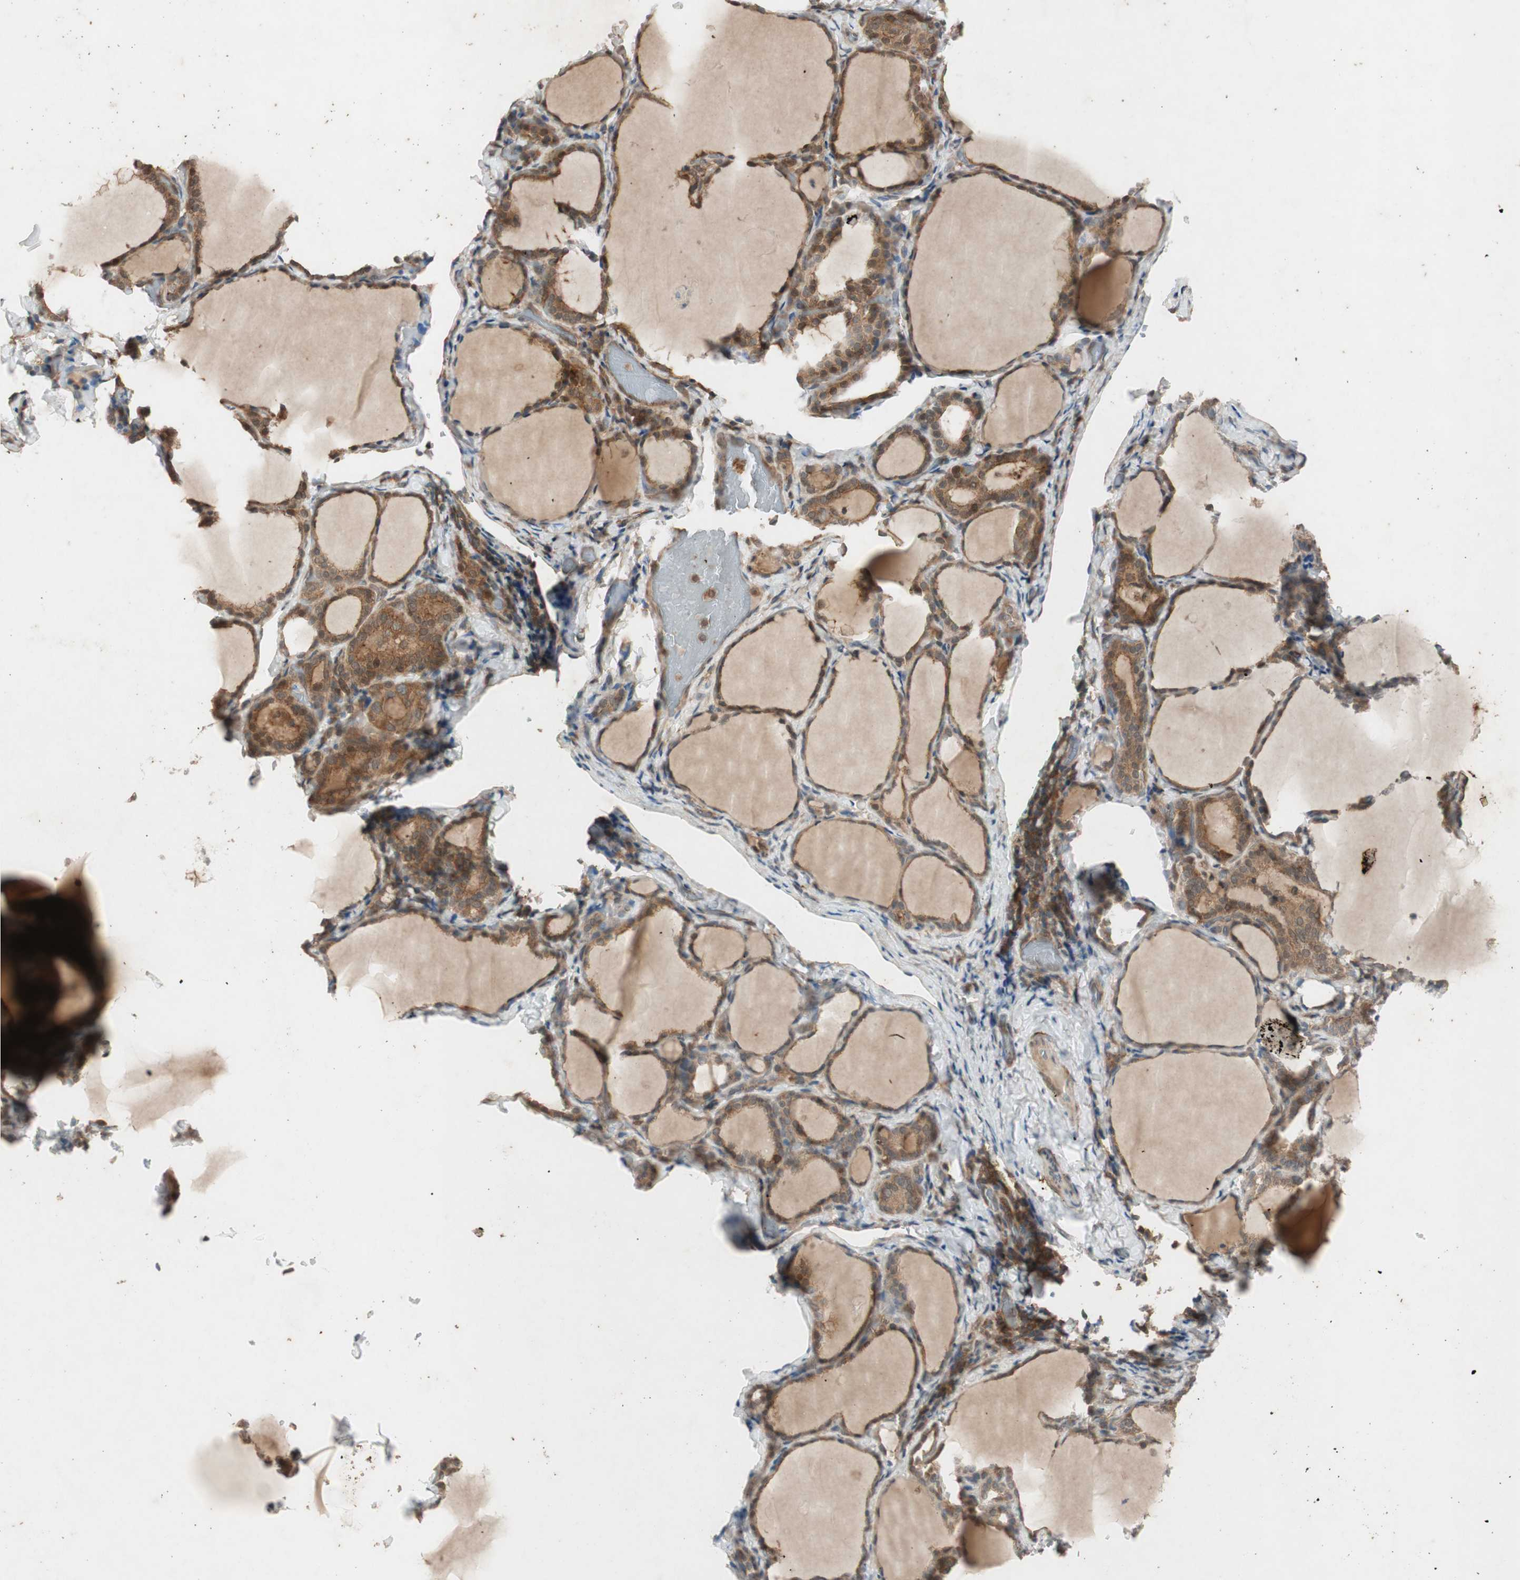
{"staining": {"intensity": "moderate", "quantity": ">75%", "location": "cytoplasmic/membranous"}, "tissue": "thyroid gland", "cell_type": "Glandular cells", "image_type": "normal", "snomed": [{"axis": "morphology", "description": "Normal tissue, NOS"}, {"axis": "morphology", "description": "Papillary adenocarcinoma, NOS"}, {"axis": "topography", "description": "Thyroid gland"}], "caption": "A brown stain highlights moderate cytoplasmic/membranous staining of a protein in glandular cells of normal thyroid gland.", "gene": "EPHA8", "patient": {"sex": "female", "age": 30}}